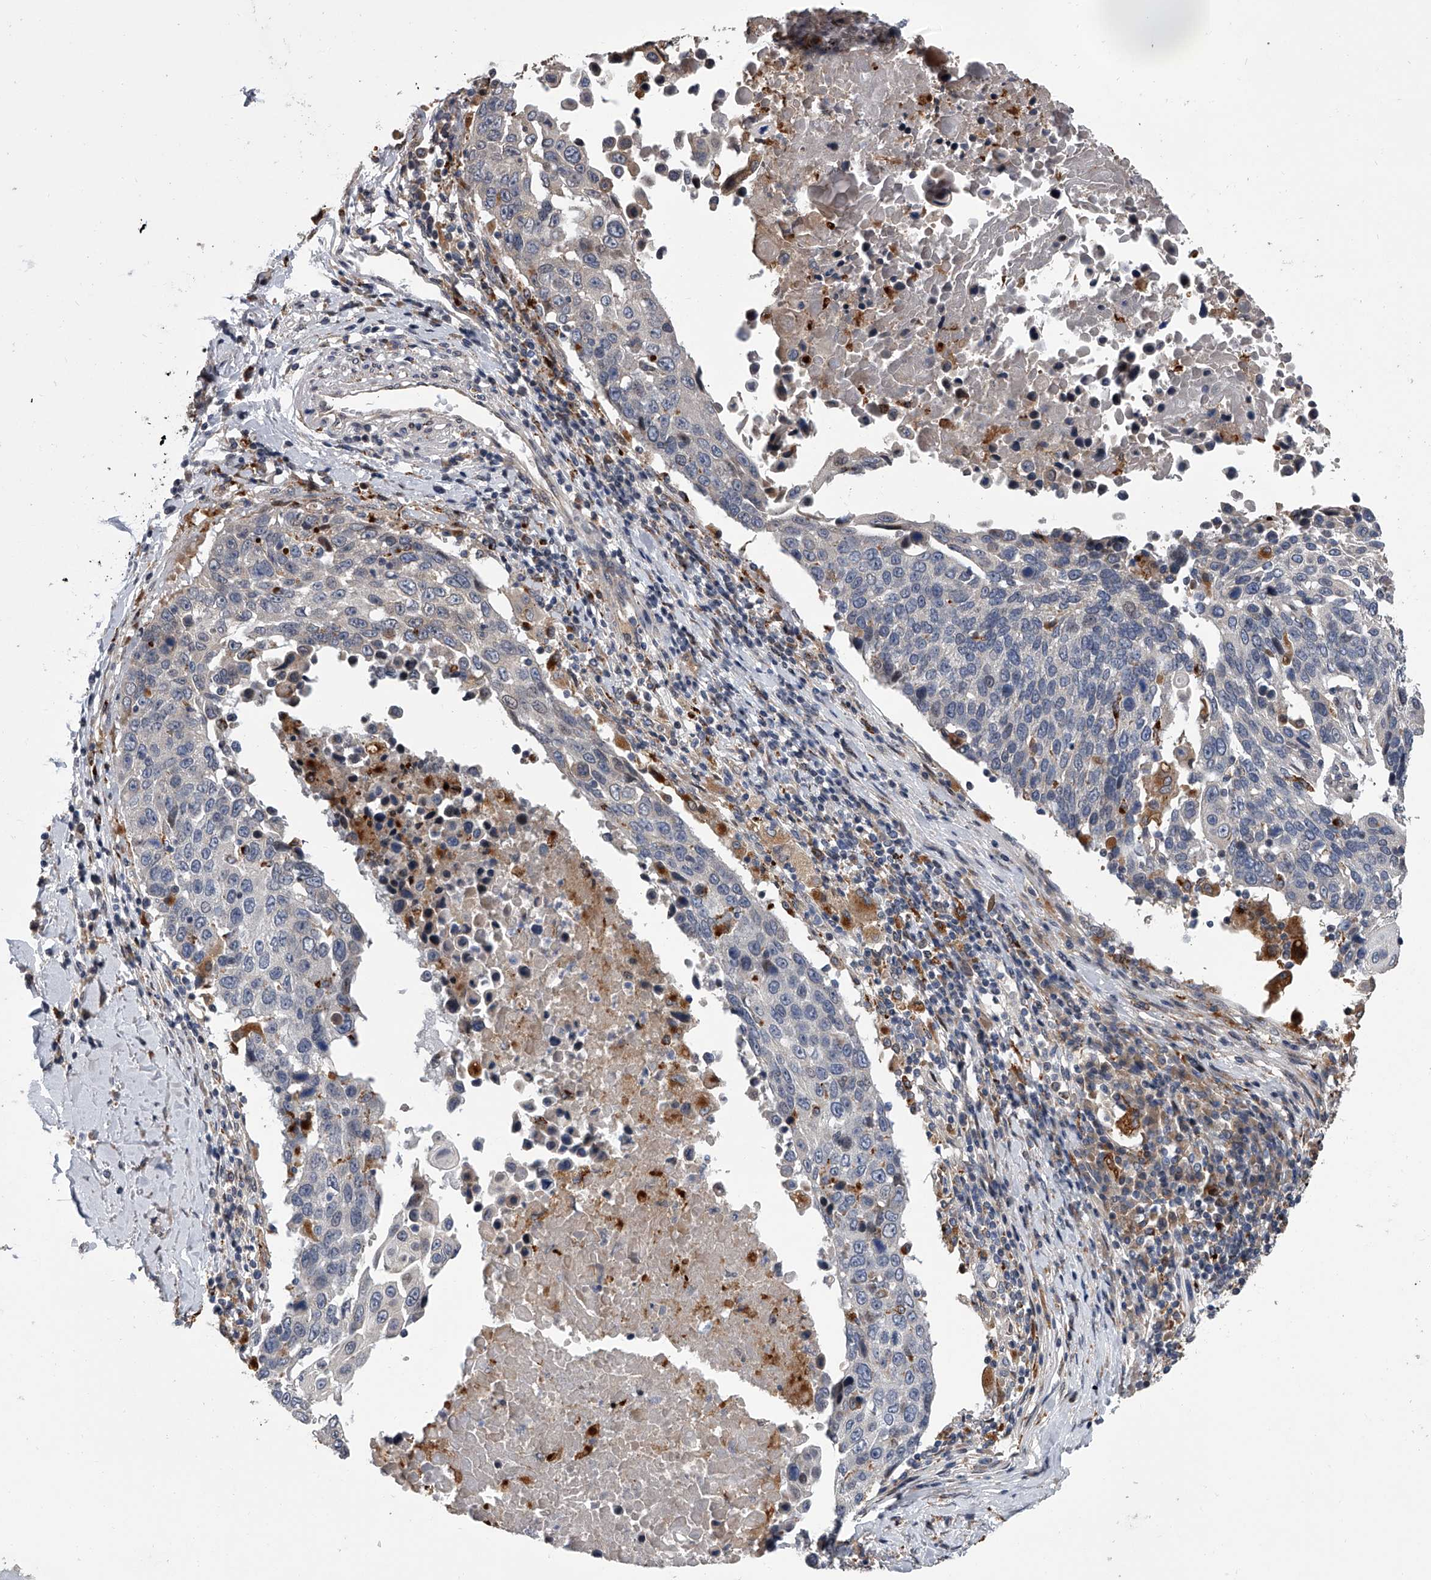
{"staining": {"intensity": "negative", "quantity": "none", "location": "none"}, "tissue": "lung cancer", "cell_type": "Tumor cells", "image_type": "cancer", "snomed": [{"axis": "morphology", "description": "Squamous cell carcinoma, NOS"}, {"axis": "topography", "description": "Lung"}], "caption": "Protein analysis of squamous cell carcinoma (lung) demonstrates no significant positivity in tumor cells.", "gene": "TRIM8", "patient": {"sex": "male", "age": 66}}